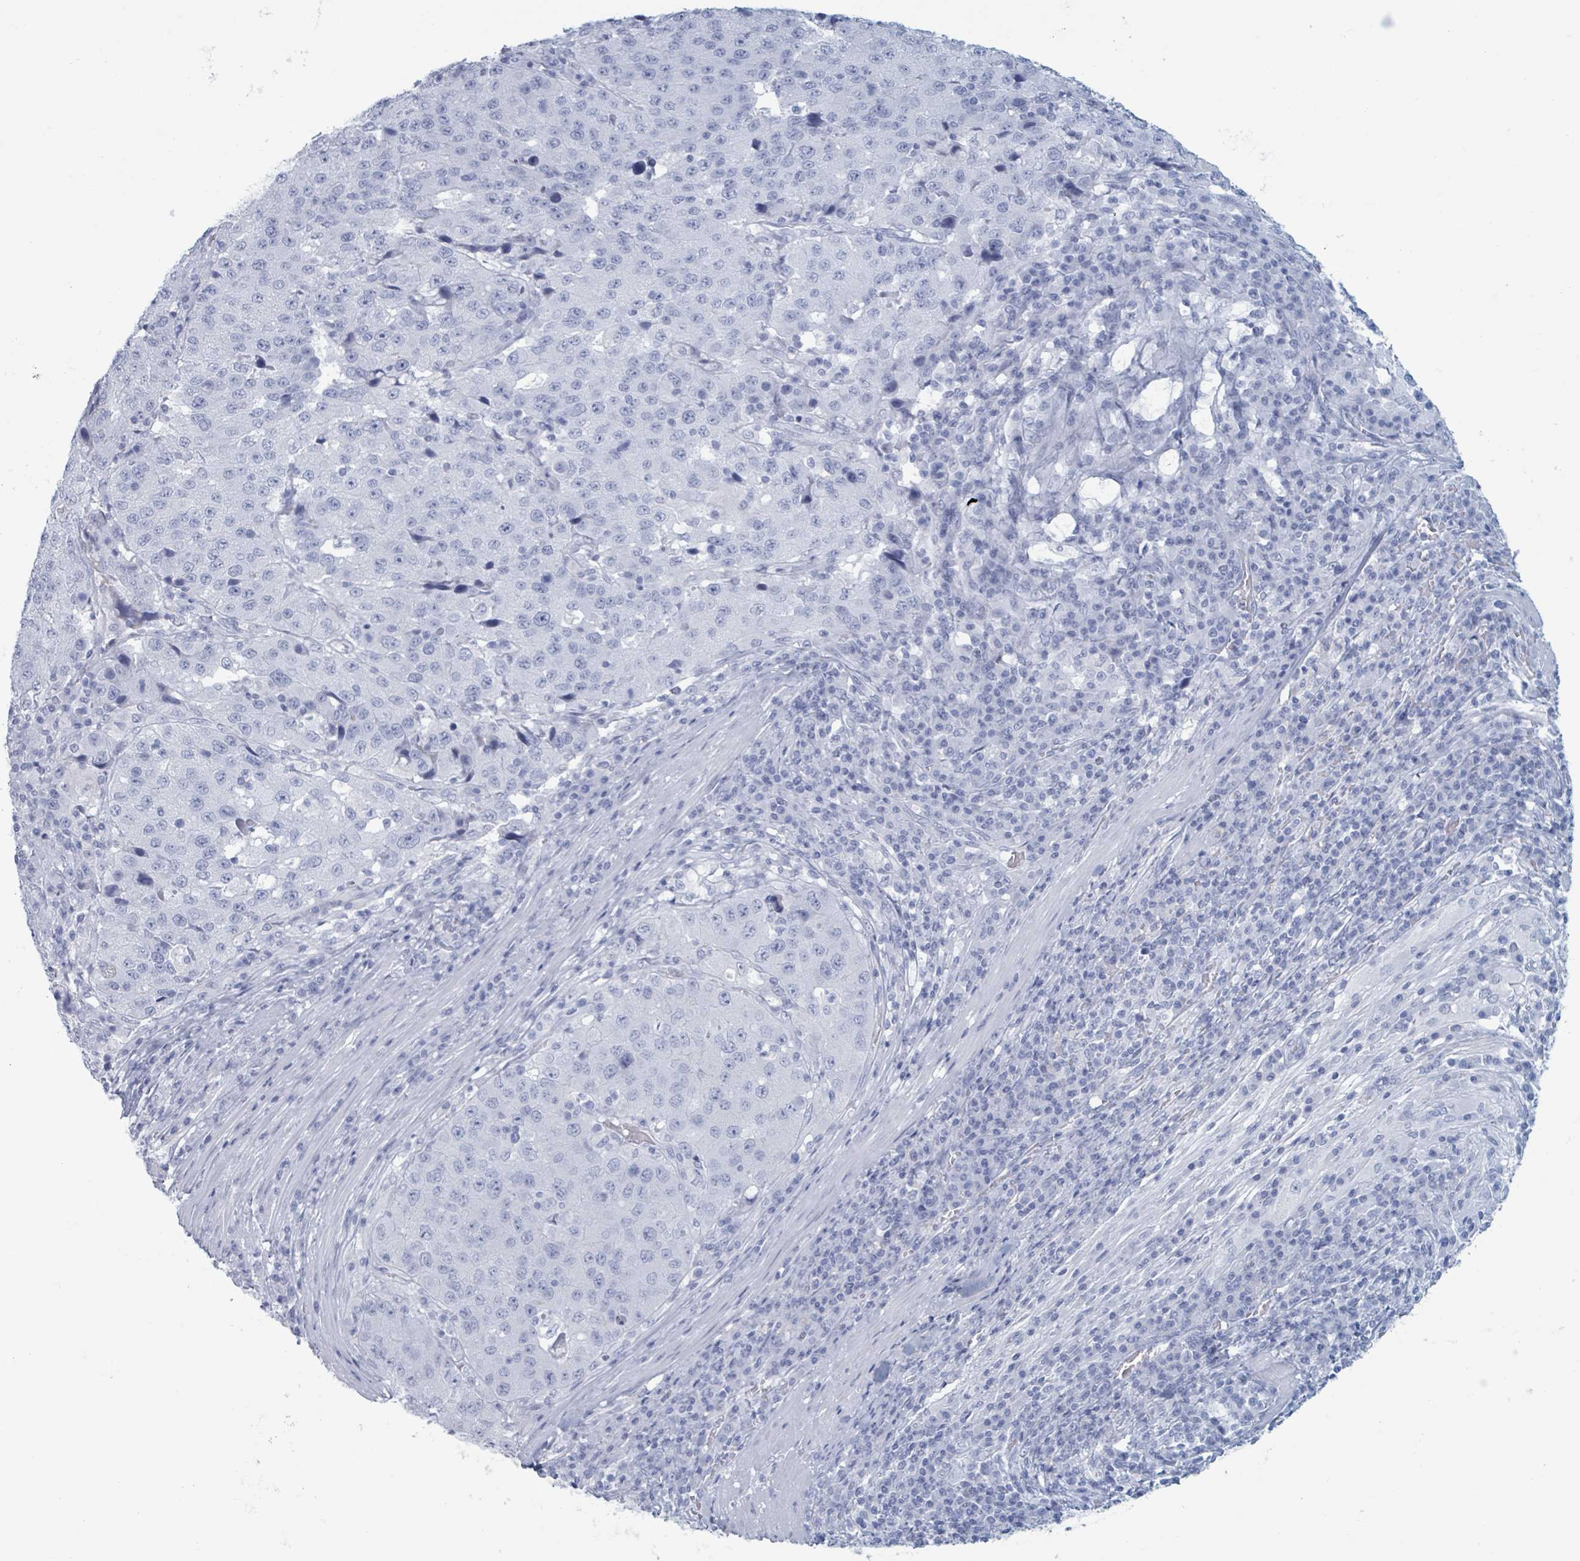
{"staining": {"intensity": "negative", "quantity": "none", "location": "none"}, "tissue": "stomach cancer", "cell_type": "Tumor cells", "image_type": "cancer", "snomed": [{"axis": "morphology", "description": "Adenocarcinoma, NOS"}, {"axis": "topography", "description": "Stomach"}], "caption": "Immunohistochemistry (IHC) image of neoplastic tissue: stomach cancer stained with DAB (3,3'-diaminobenzidine) reveals no significant protein staining in tumor cells.", "gene": "KLK4", "patient": {"sex": "male", "age": 71}}